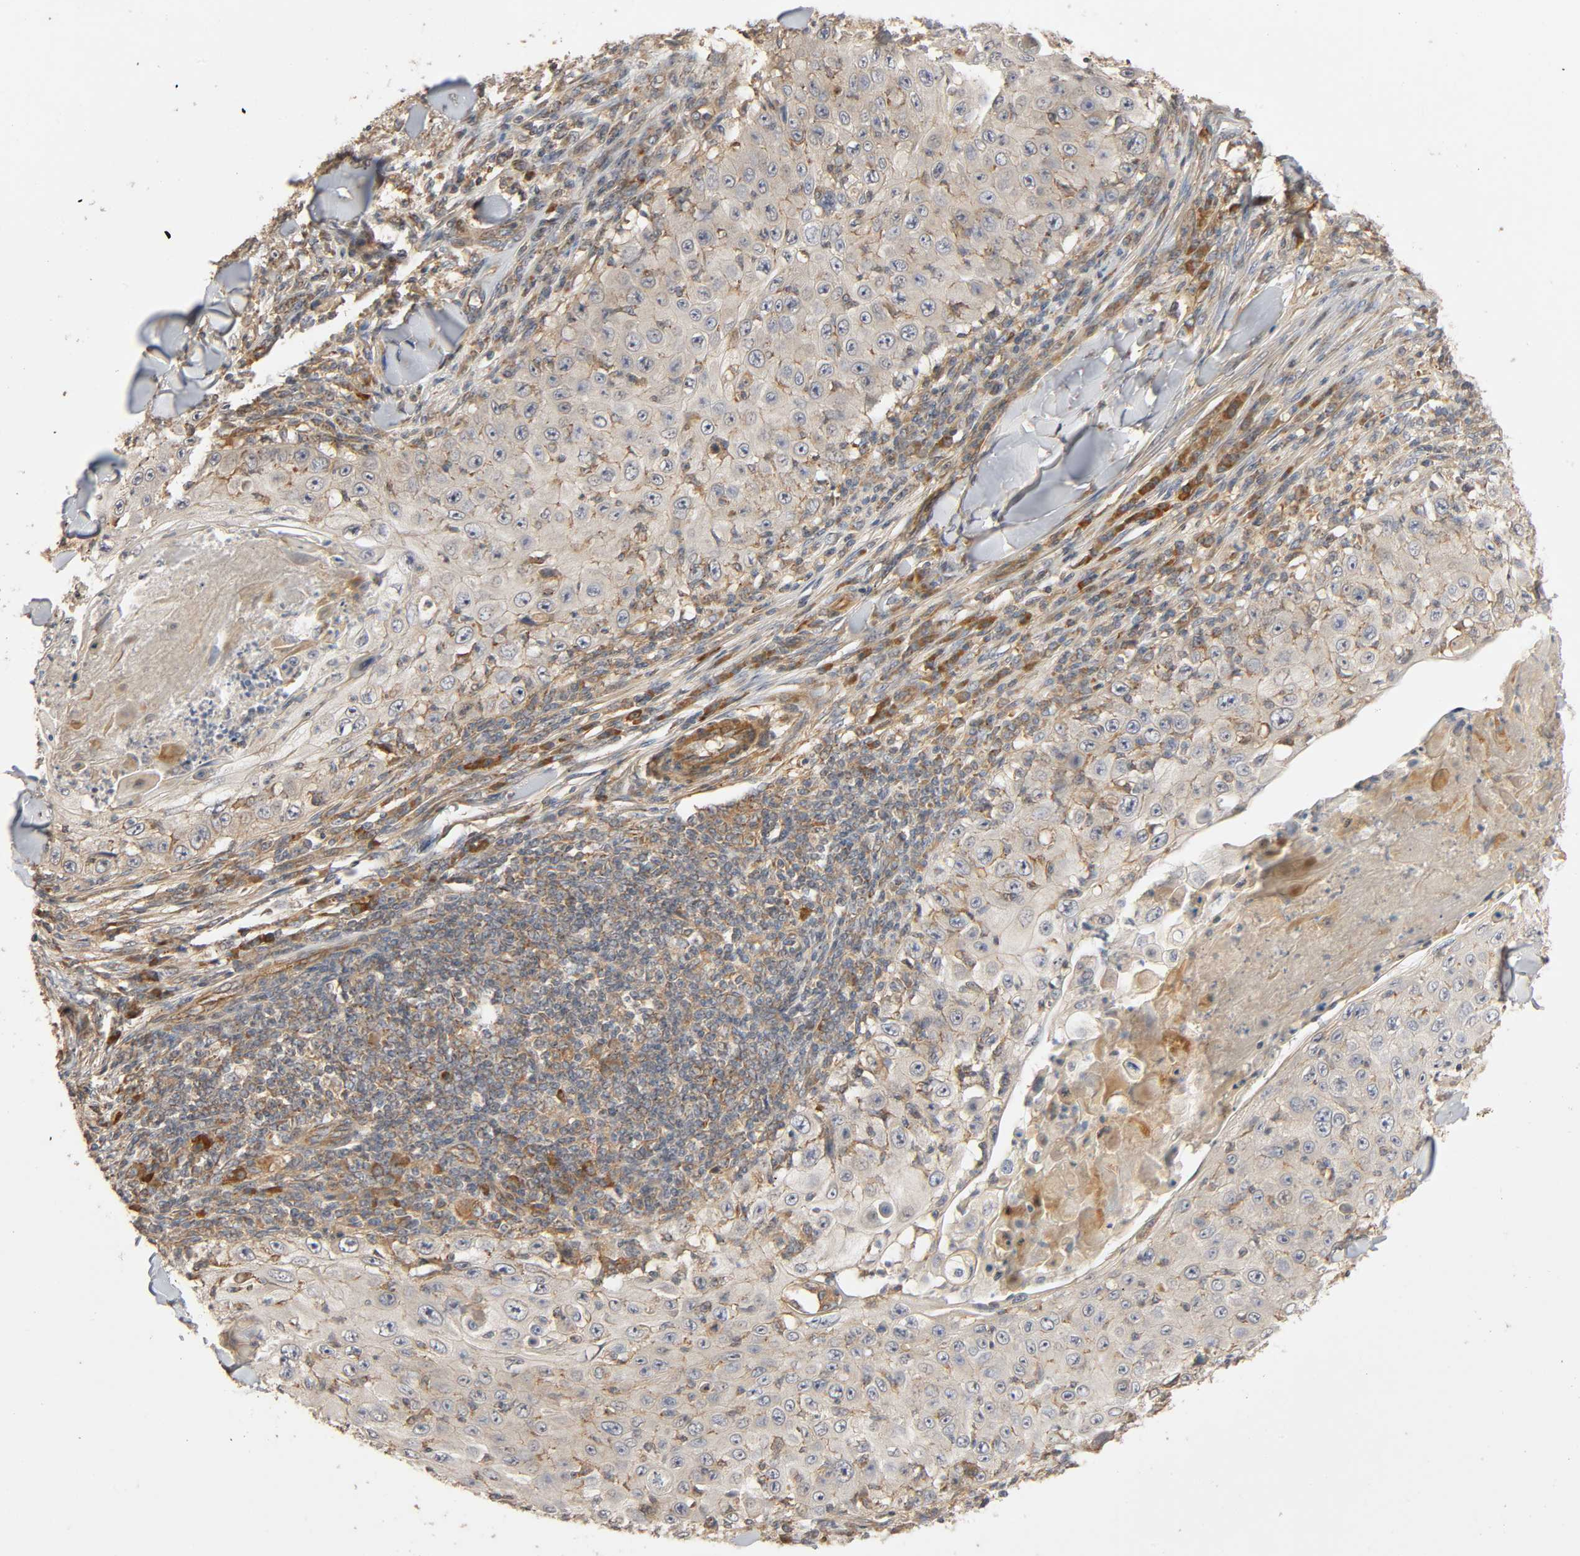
{"staining": {"intensity": "negative", "quantity": "none", "location": "none"}, "tissue": "skin cancer", "cell_type": "Tumor cells", "image_type": "cancer", "snomed": [{"axis": "morphology", "description": "Squamous cell carcinoma, NOS"}, {"axis": "topography", "description": "Skin"}], "caption": "Immunohistochemical staining of human skin cancer (squamous cell carcinoma) reveals no significant staining in tumor cells.", "gene": "SGSM1", "patient": {"sex": "male", "age": 86}}